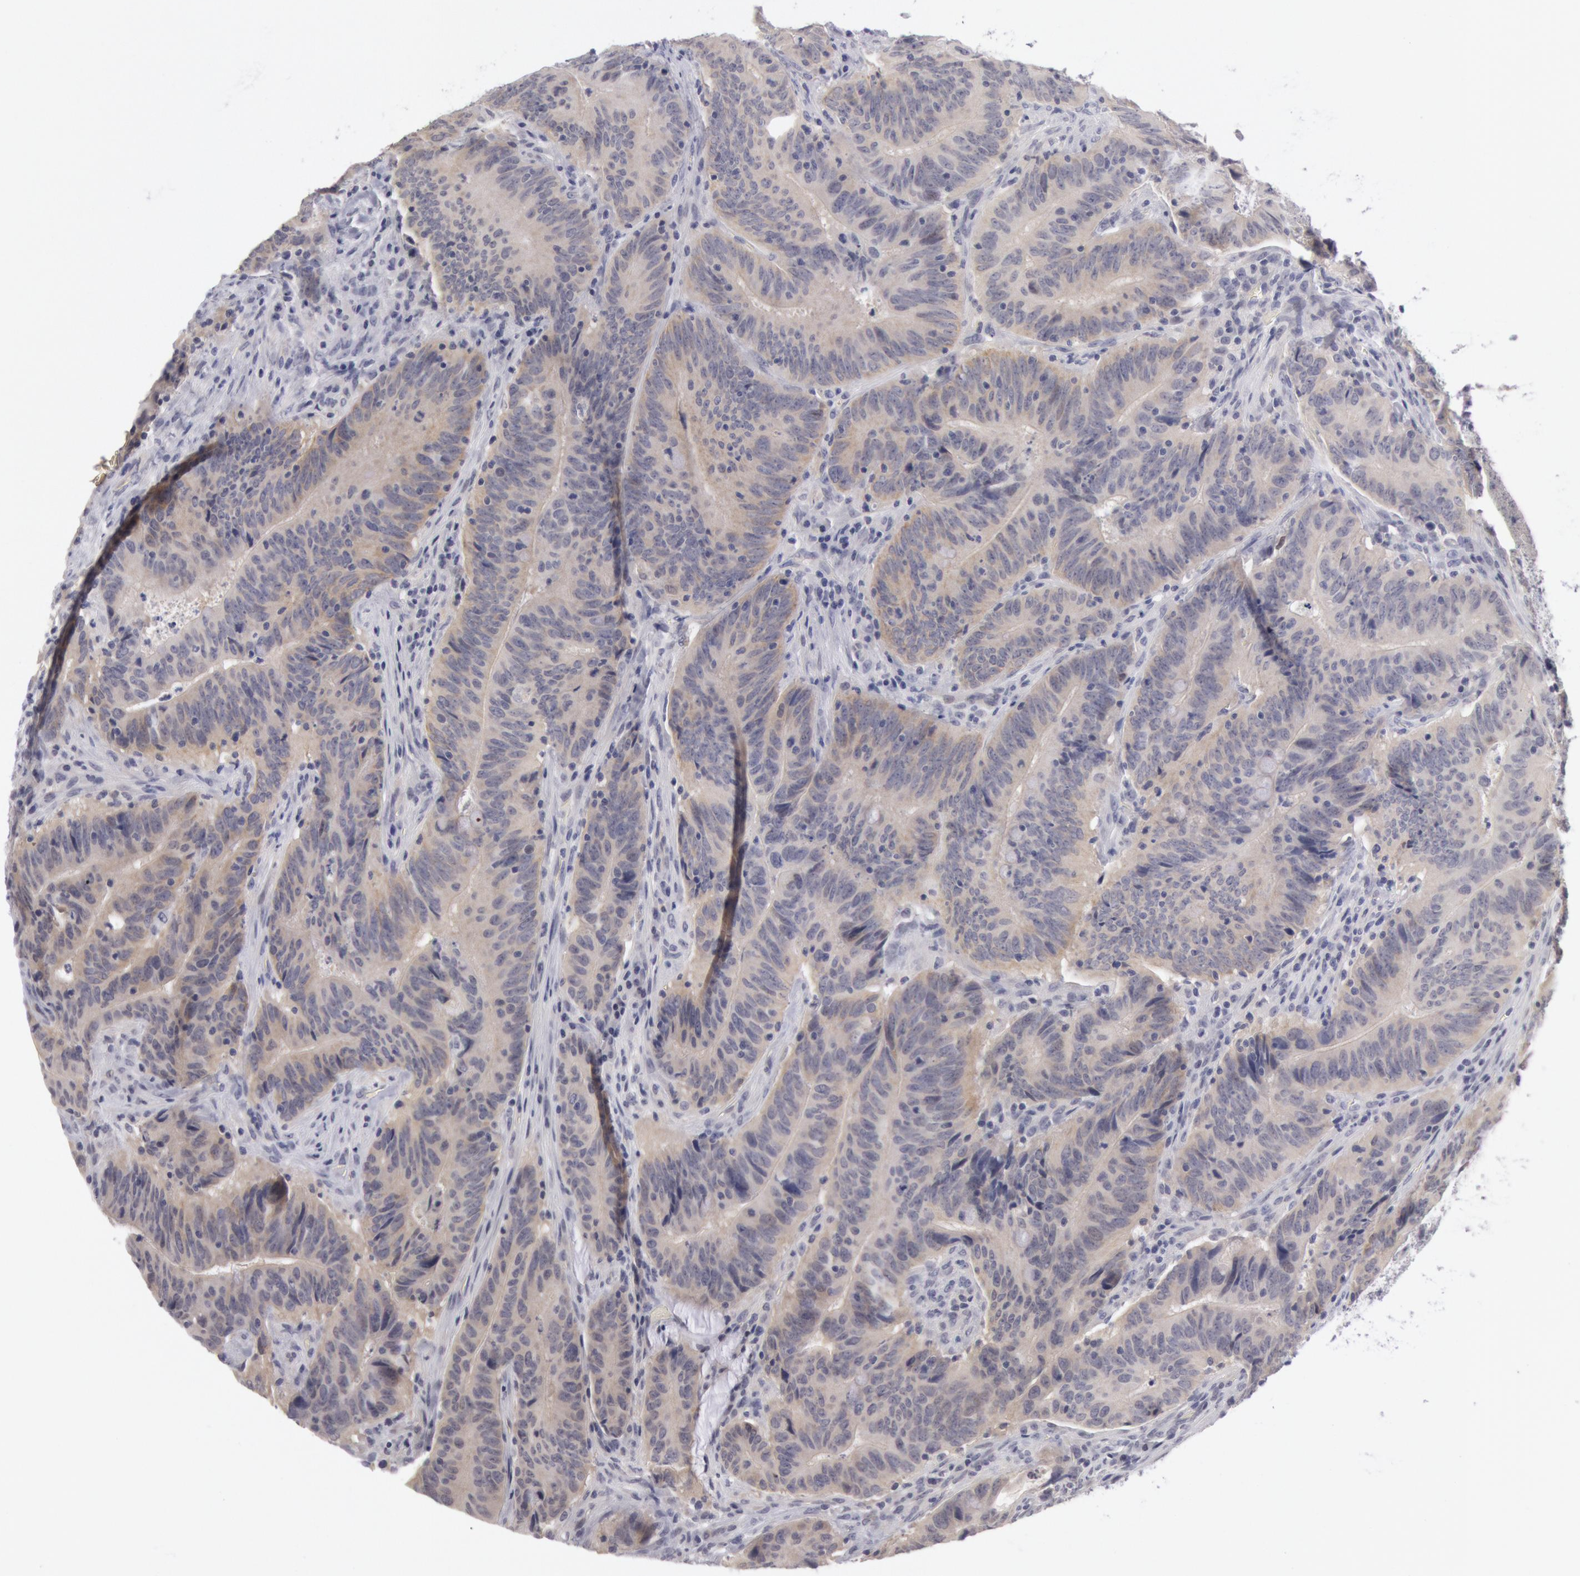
{"staining": {"intensity": "weak", "quantity": ">75%", "location": "cytoplasmic/membranous"}, "tissue": "colorectal cancer", "cell_type": "Tumor cells", "image_type": "cancer", "snomed": [{"axis": "morphology", "description": "Adenocarcinoma, NOS"}, {"axis": "topography", "description": "Colon"}], "caption": "Protein staining by immunohistochemistry demonstrates weak cytoplasmic/membranous staining in about >75% of tumor cells in colorectal cancer (adenocarcinoma).", "gene": "JOSD1", "patient": {"sex": "male", "age": 54}}